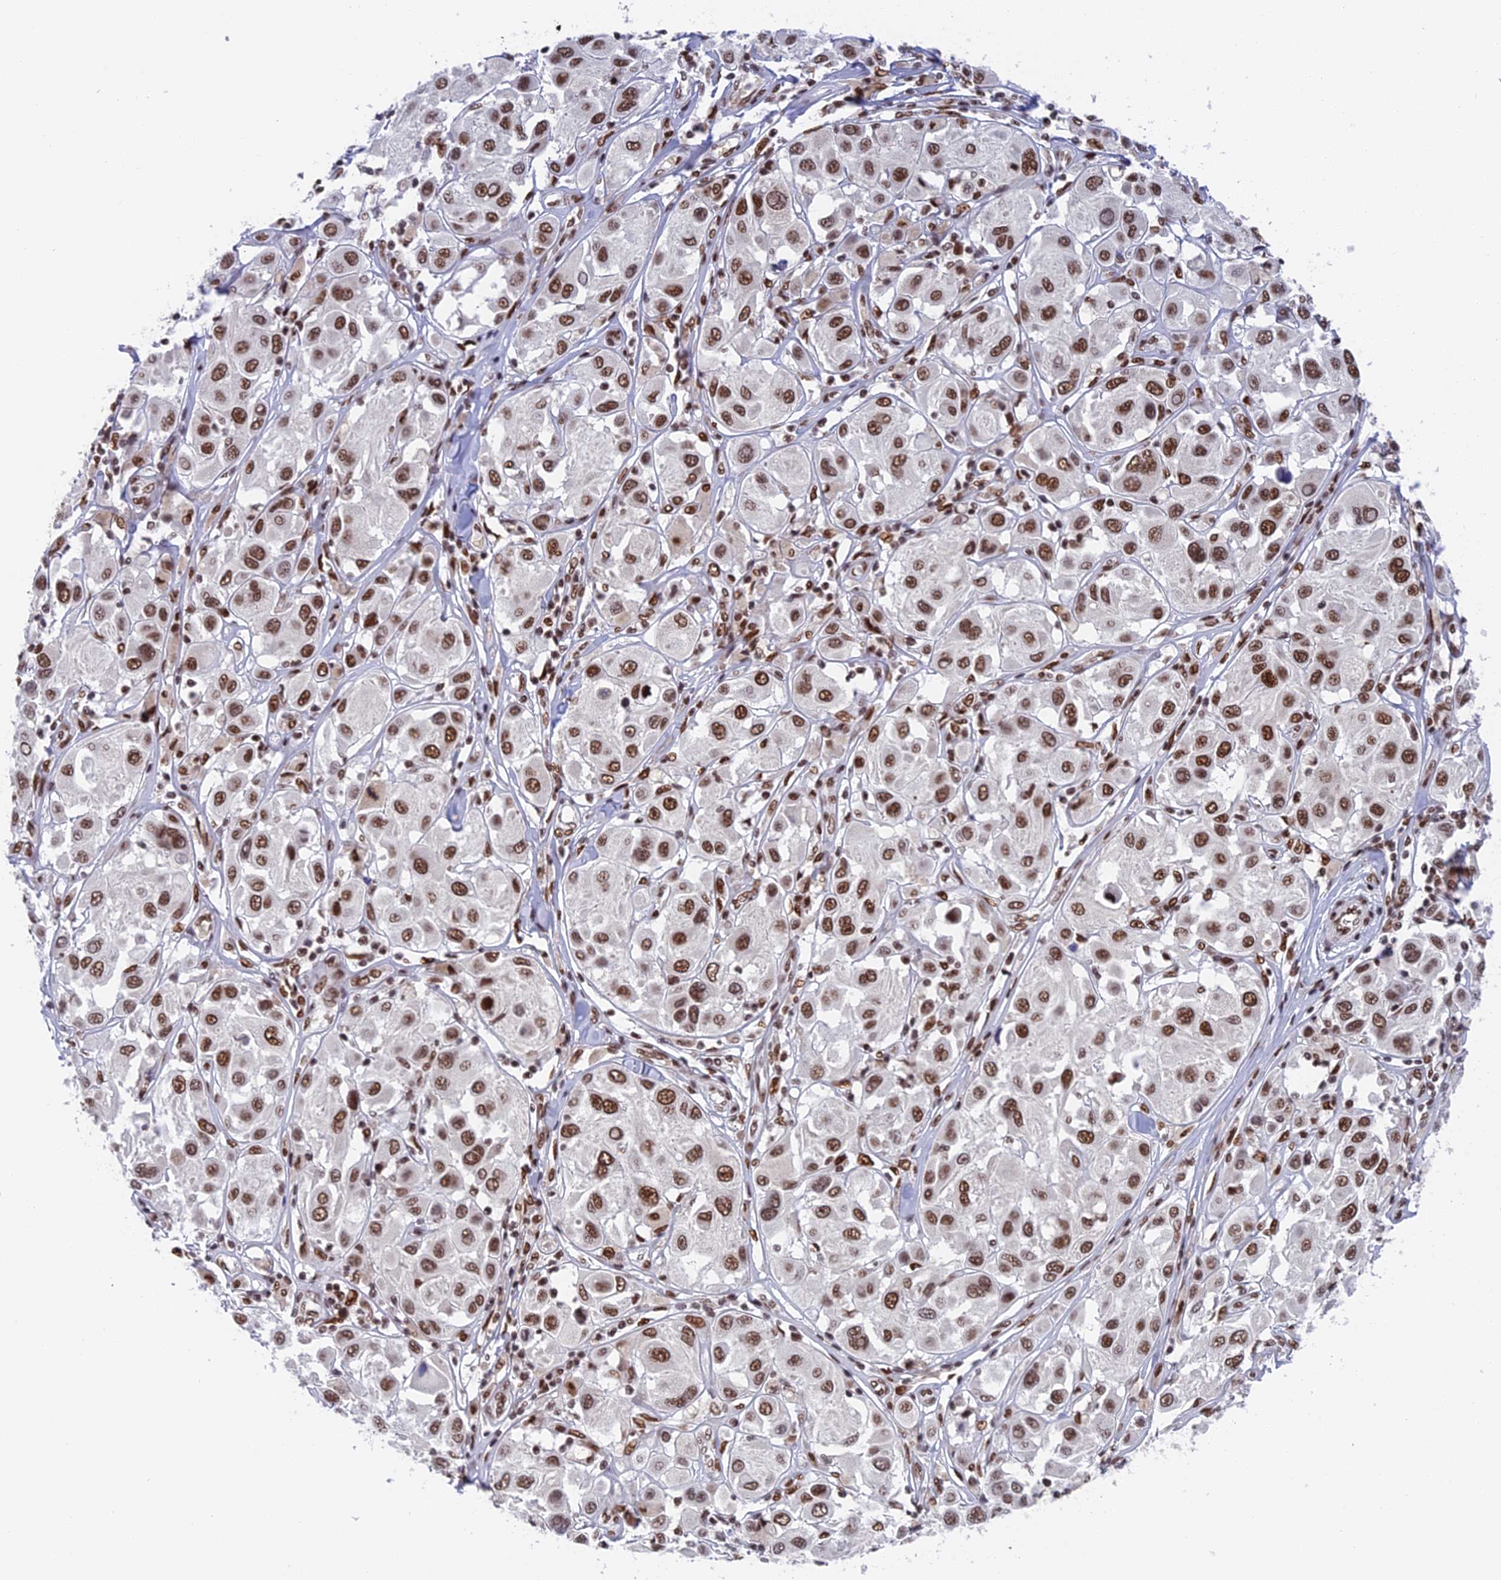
{"staining": {"intensity": "moderate", "quantity": ">75%", "location": "nuclear"}, "tissue": "melanoma", "cell_type": "Tumor cells", "image_type": "cancer", "snomed": [{"axis": "morphology", "description": "Malignant melanoma, Metastatic site"}, {"axis": "topography", "description": "Skin"}], "caption": "The photomicrograph displays immunohistochemical staining of melanoma. There is moderate nuclear positivity is identified in approximately >75% of tumor cells. The staining is performed using DAB brown chromogen to label protein expression. The nuclei are counter-stained blue using hematoxylin.", "gene": "EEF1AKMT3", "patient": {"sex": "male", "age": 41}}